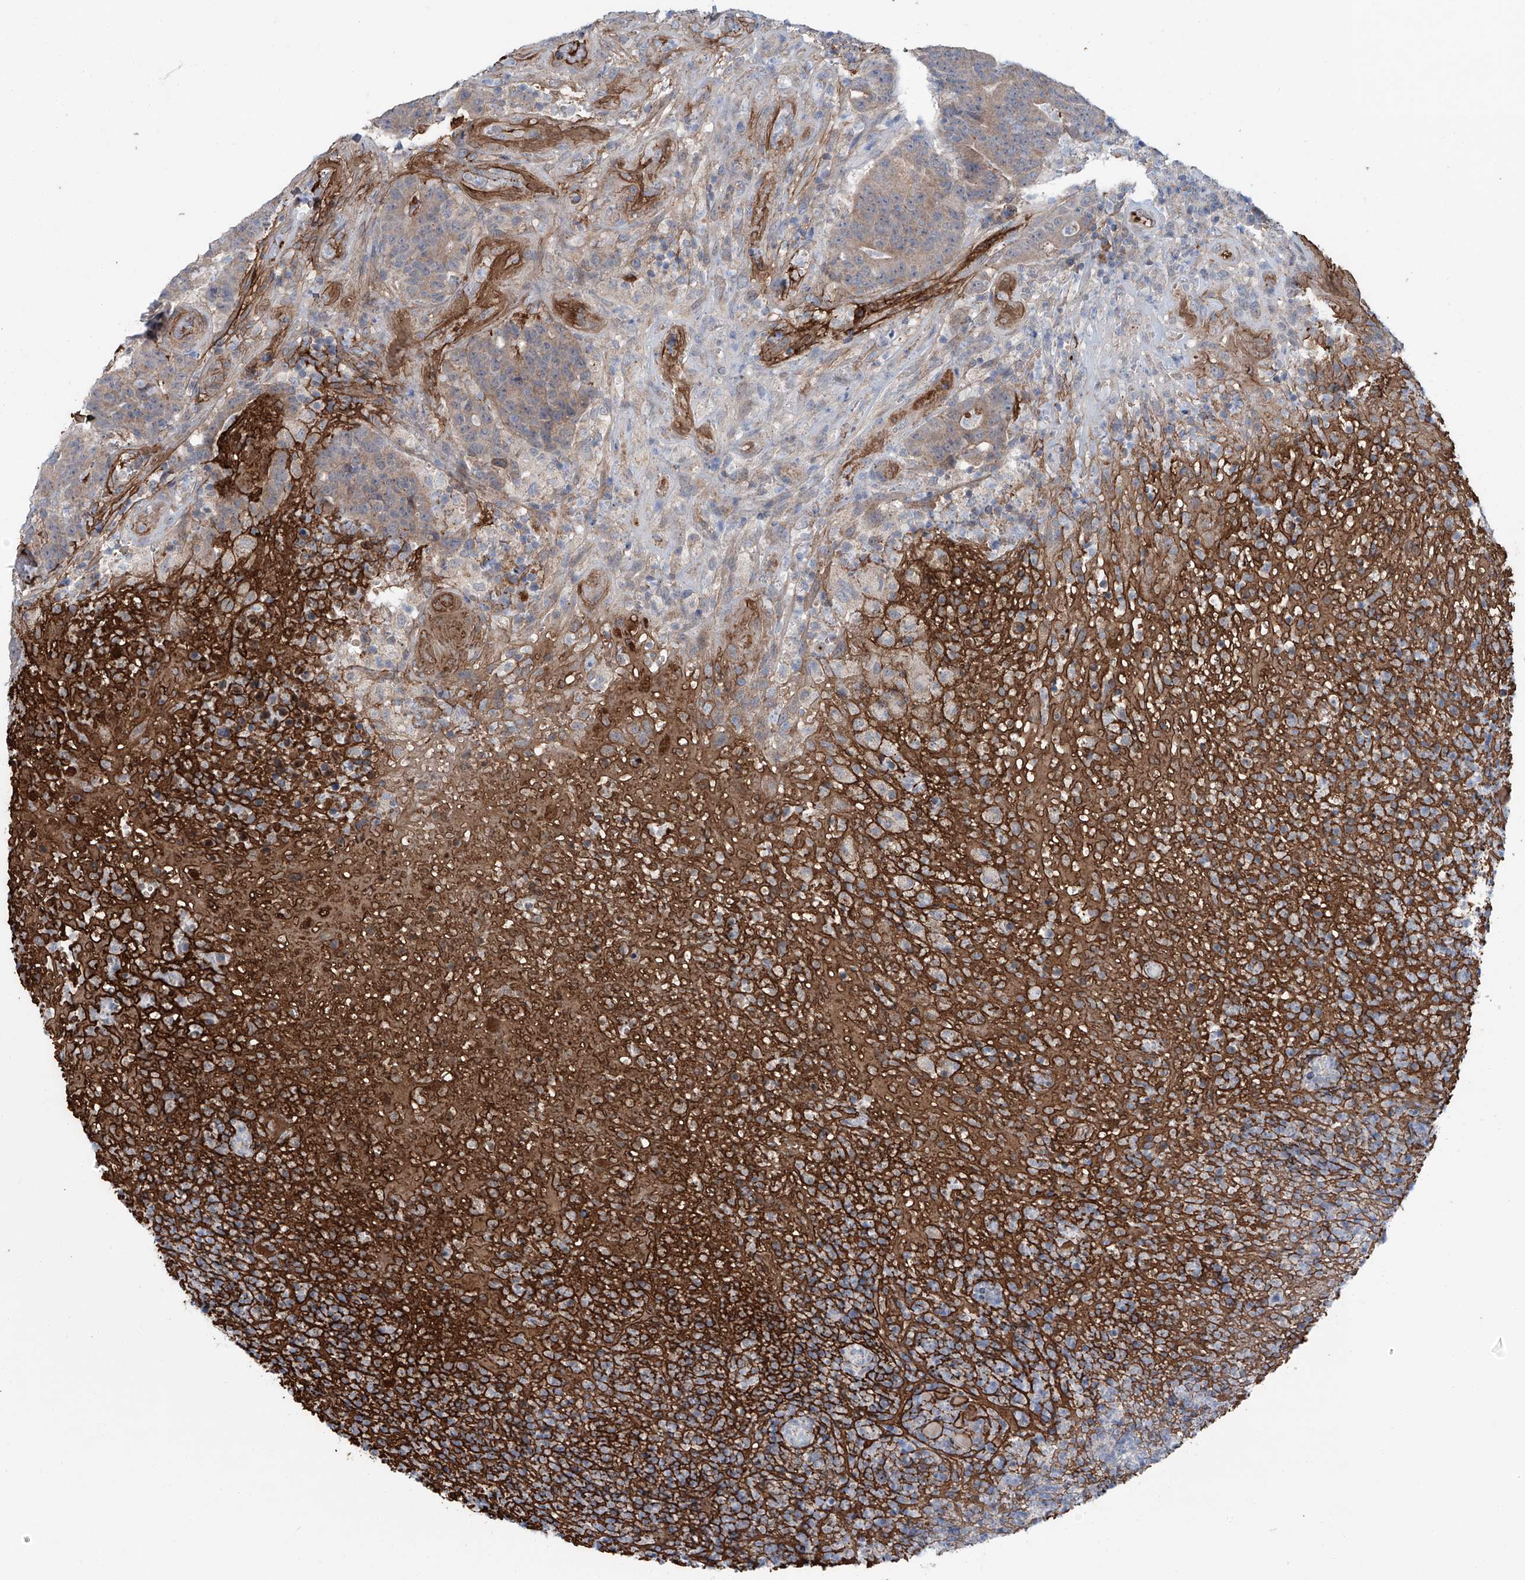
{"staining": {"intensity": "weak", "quantity": "25%-75%", "location": "cytoplasmic/membranous"}, "tissue": "colorectal cancer", "cell_type": "Tumor cells", "image_type": "cancer", "snomed": [{"axis": "morphology", "description": "Normal tissue, NOS"}, {"axis": "morphology", "description": "Adenocarcinoma, NOS"}, {"axis": "topography", "description": "Colon"}], "caption": "Immunohistochemistry staining of colorectal cancer, which displays low levels of weak cytoplasmic/membranous expression in approximately 25%-75% of tumor cells indicating weak cytoplasmic/membranous protein staining. The staining was performed using DAB (brown) for protein detection and nuclei were counterstained in hematoxylin (blue).", "gene": "SIX4", "patient": {"sex": "female", "age": 75}}